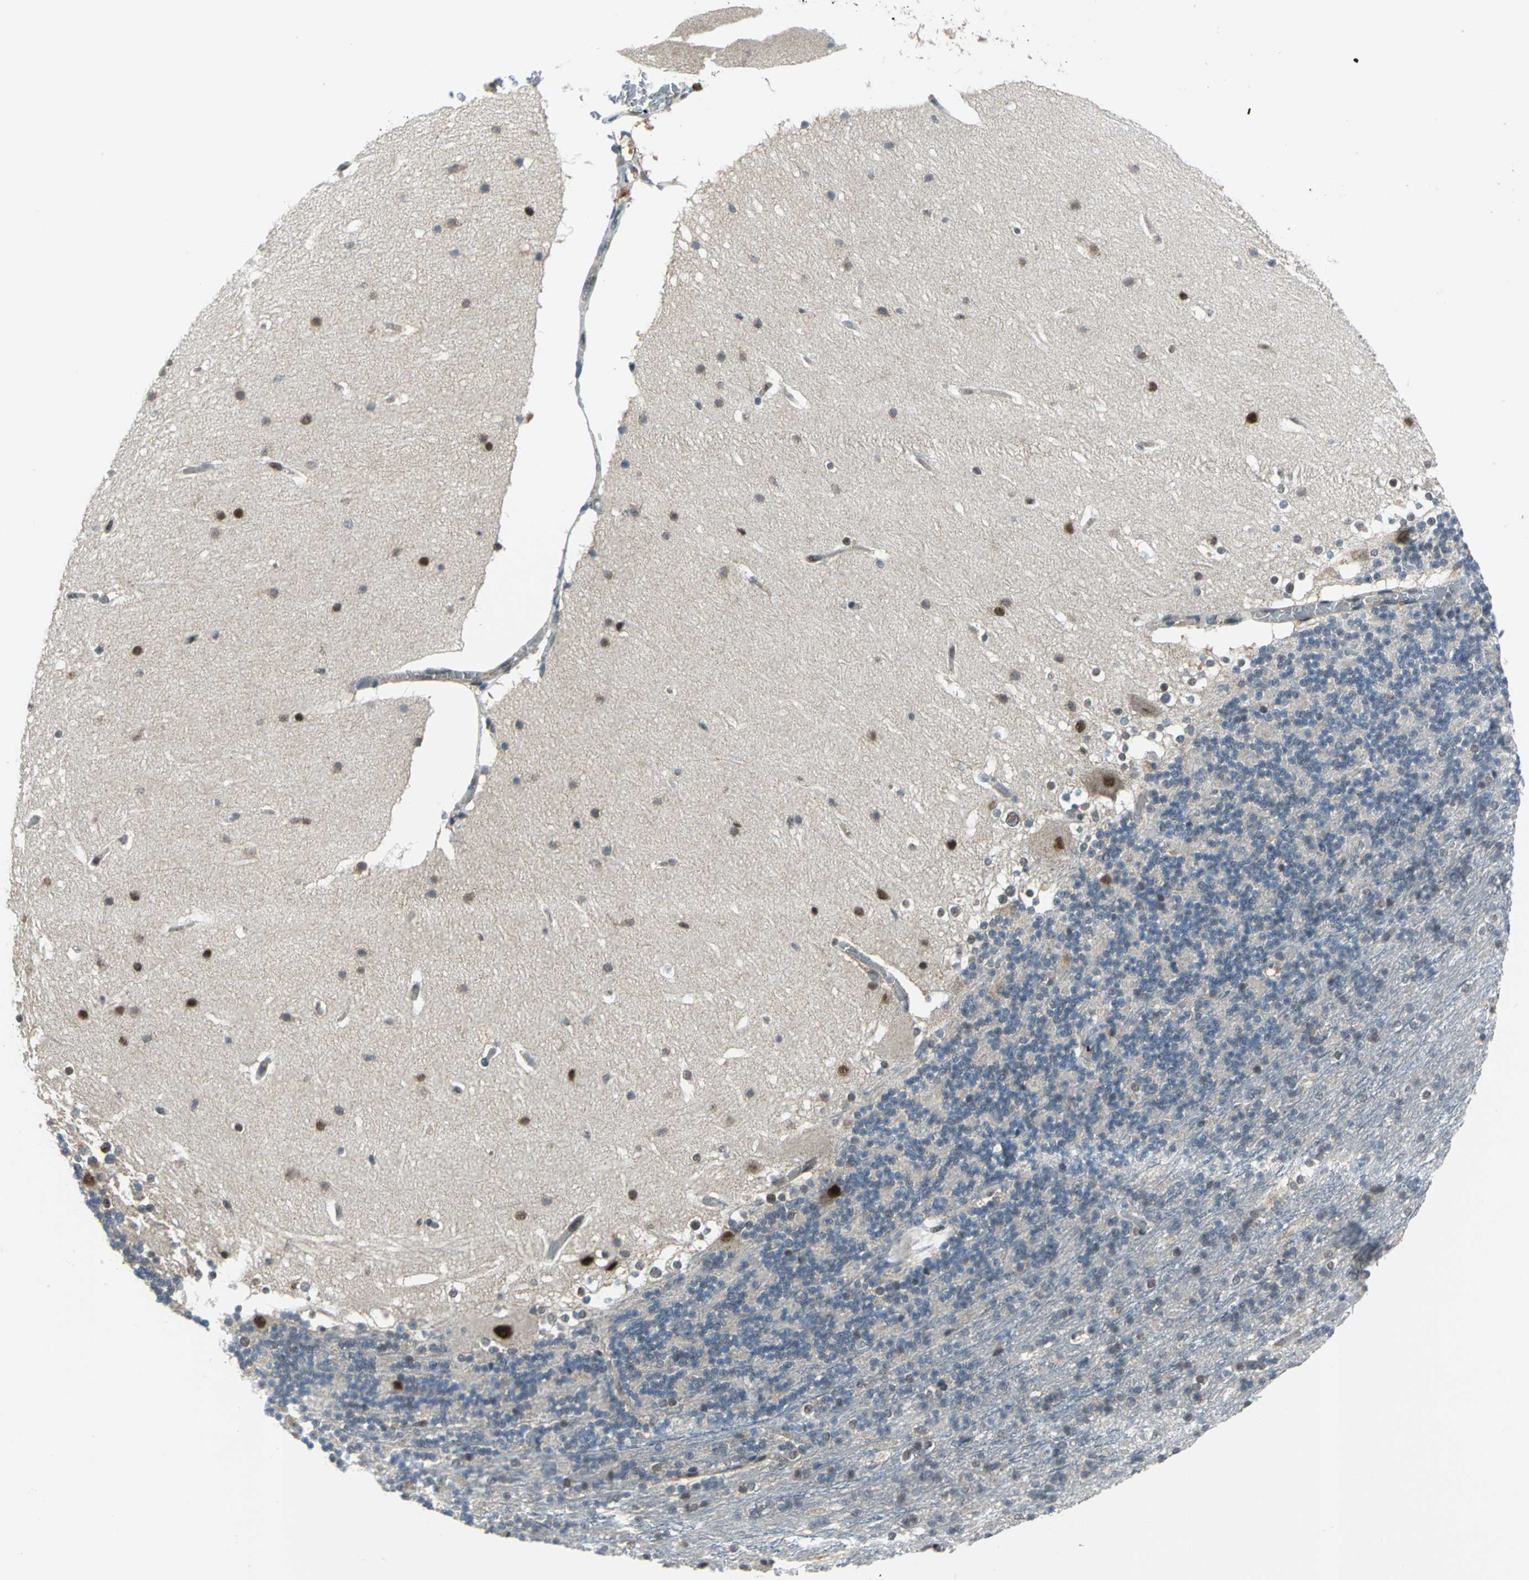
{"staining": {"intensity": "weak", "quantity": "<25%", "location": "nuclear"}, "tissue": "cerebellum", "cell_type": "Cells in granular layer", "image_type": "normal", "snomed": [{"axis": "morphology", "description": "Normal tissue, NOS"}, {"axis": "topography", "description": "Cerebellum"}], "caption": "A high-resolution histopathology image shows immunohistochemistry staining of unremarkable cerebellum, which reveals no significant expression in cells in granular layer. Nuclei are stained in blue.", "gene": "PSMA4", "patient": {"sex": "female", "age": 19}}